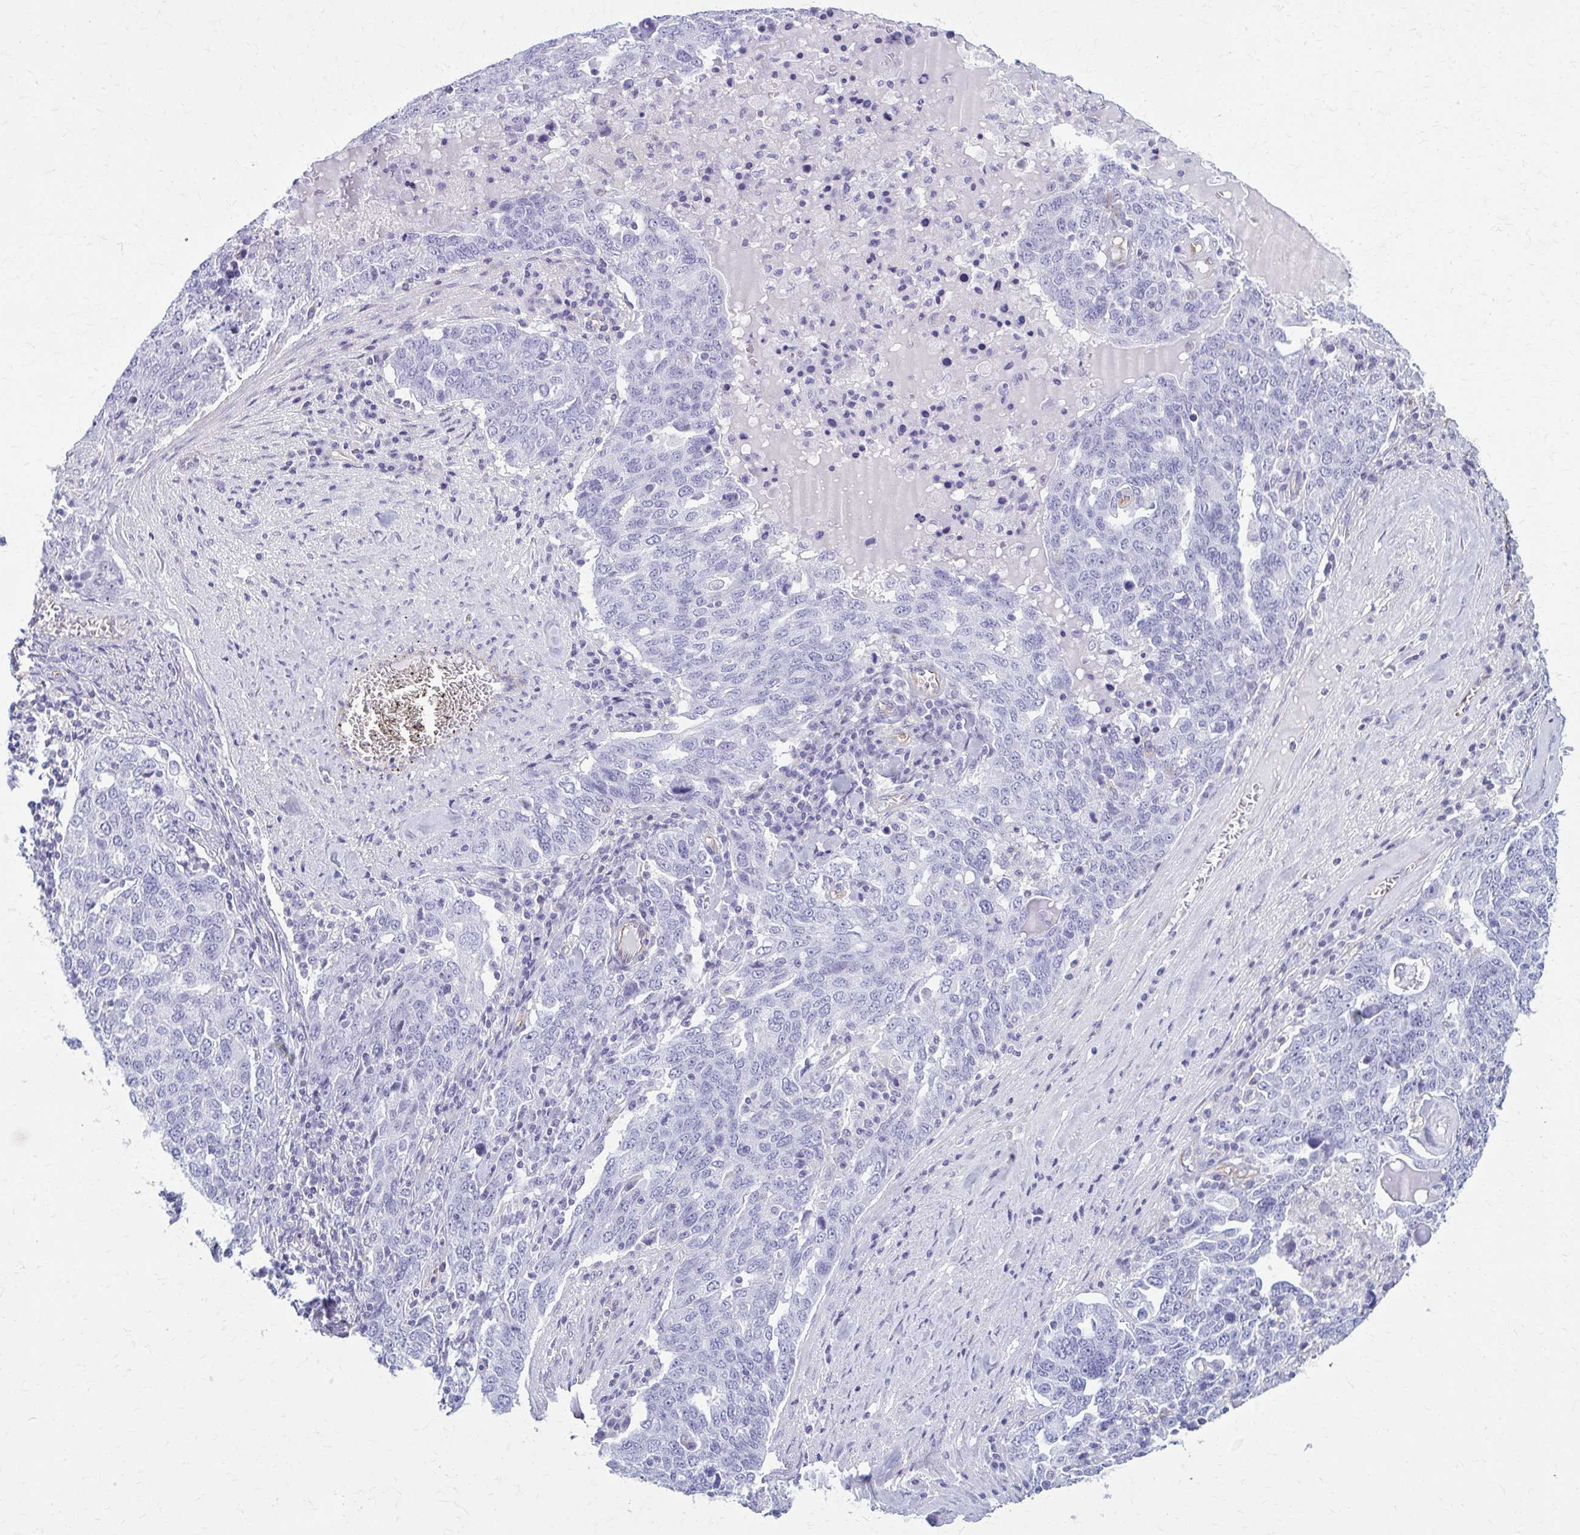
{"staining": {"intensity": "negative", "quantity": "none", "location": "none"}, "tissue": "ovarian cancer", "cell_type": "Tumor cells", "image_type": "cancer", "snomed": [{"axis": "morphology", "description": "Carcinoma, endometroid"}, {"axis": "topography", "description": "Ovary"}], "caption": "High magnification brightfield microscopy of ovarian endometroid carcinoma stained with DAB (3,3'-diaminobenzidine) (brown) and counterstained with hematoxylin (blue): tumor cells show no significant positivity.", "gene": "GFAP", "patient": {"sex": "female", "age": 62}}